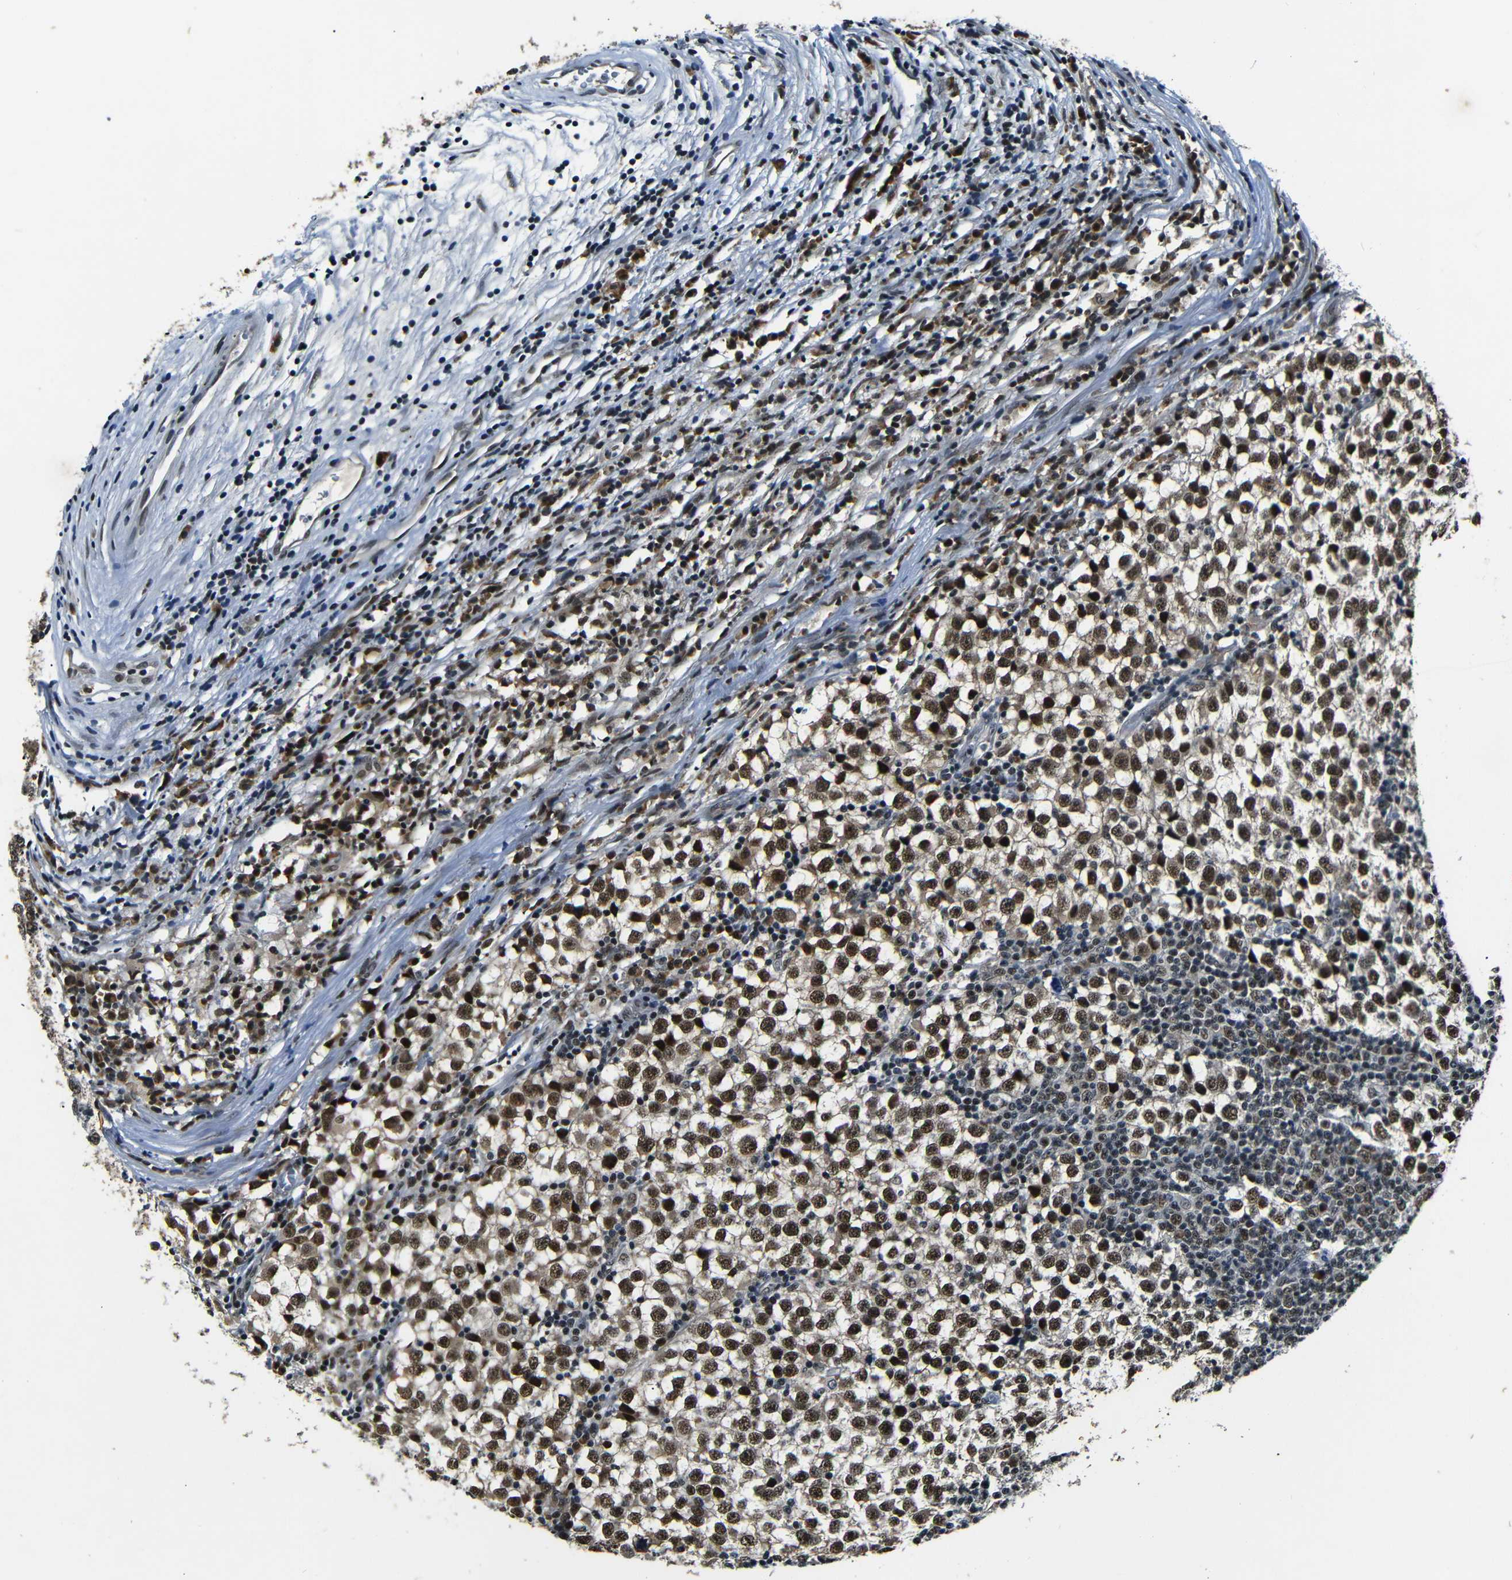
{"staining": {"intensity": "strong", "quantity": ">75%", "location": "nuclear"}, "tissue": "testis cancer", "cell_type": "Tumor cells", "image_type": "cancer", "snomed": [{"axis": "morphology", "description": "Seminoma, NOS"}, {"axis": "topography", "description": "Testis"}], "caption": "Immunohistochemical staining of human testis seminoma exhibits strong nuclear protein positivity in approximately >75% of tumor cells.", "gene": "FOXD4", "patient": {"sex": "male", "age": 65}}